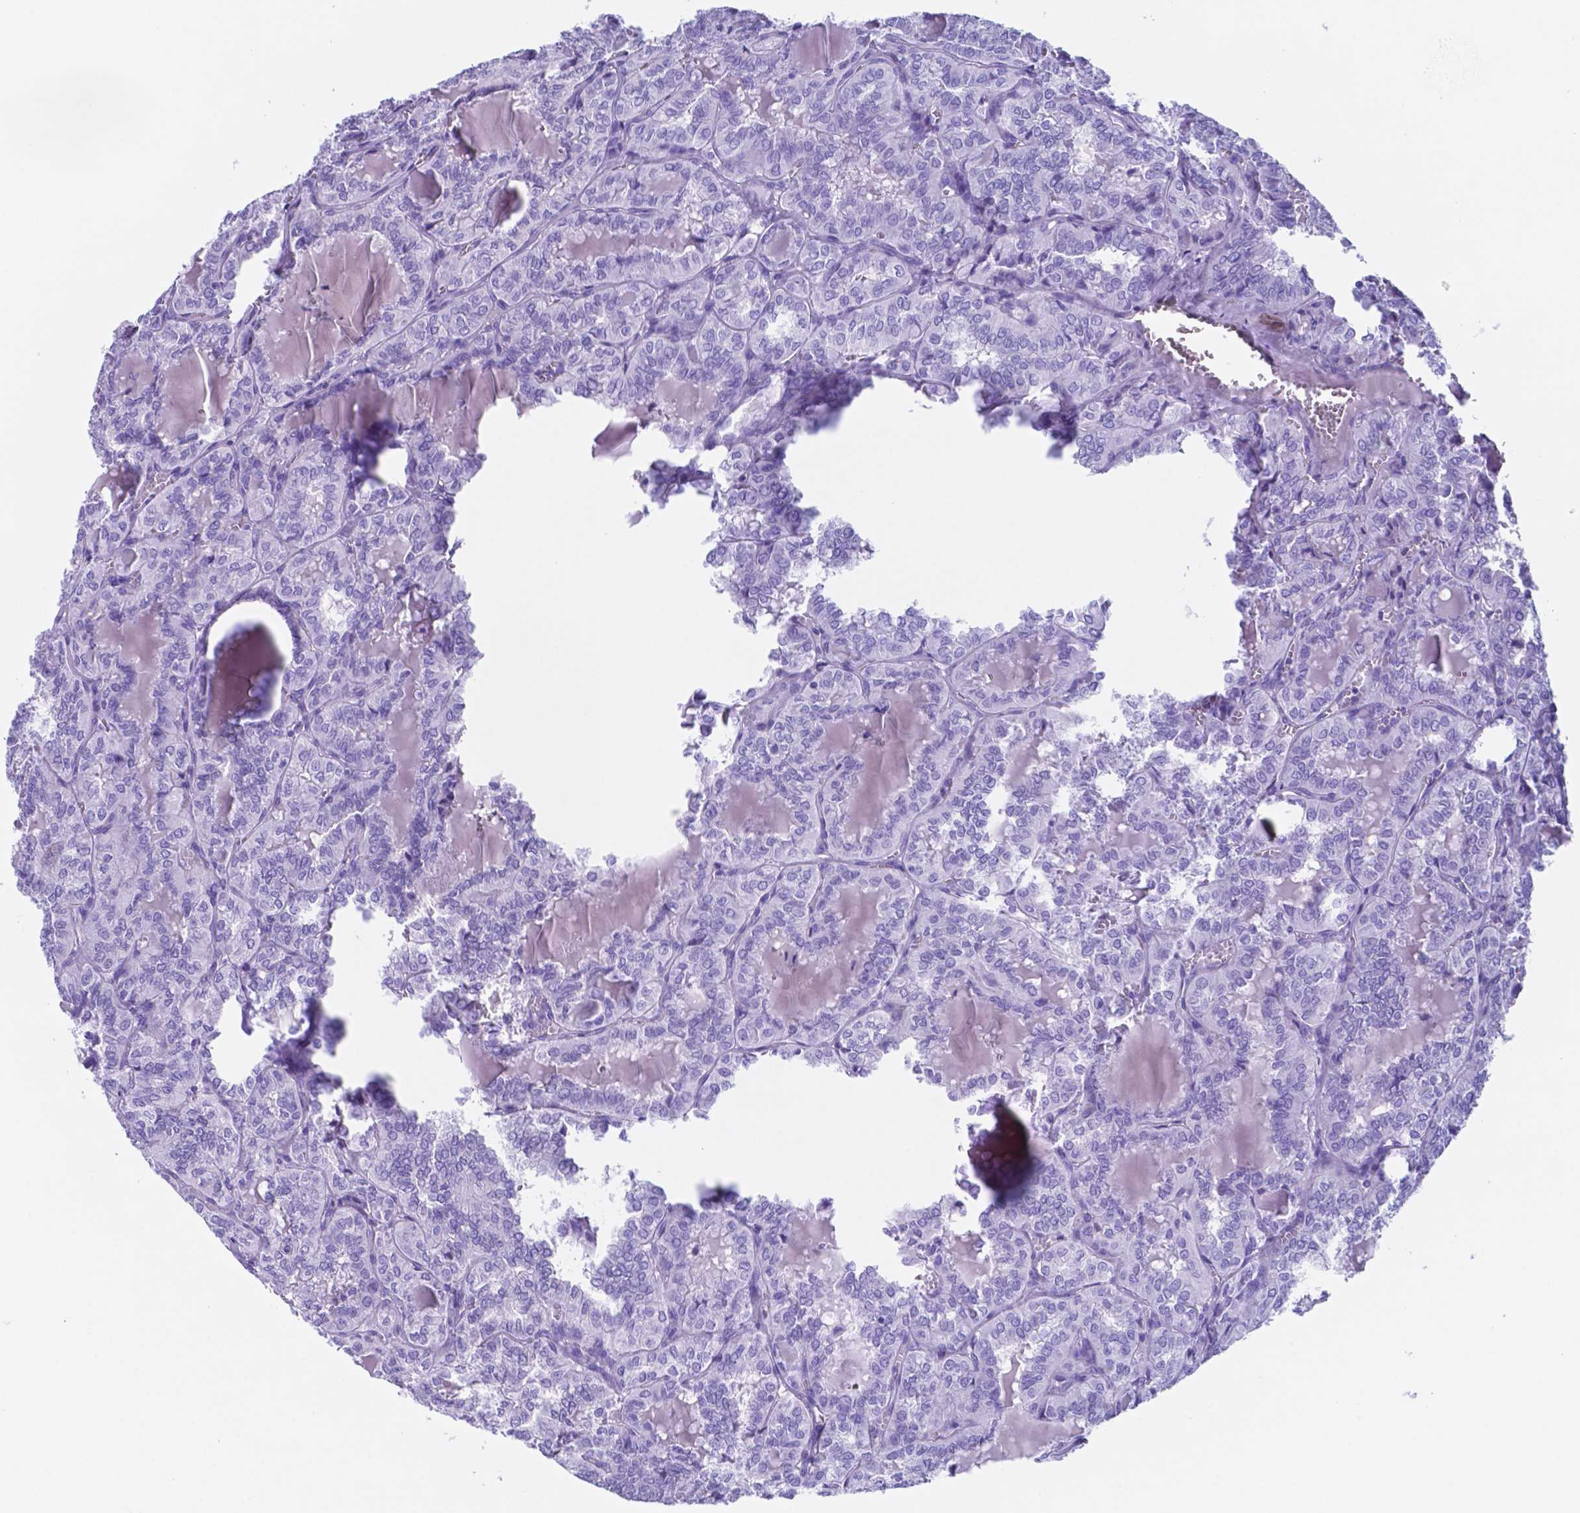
{"staining": {"intensity": "negative", "quantity": "none", "location": "none"}, "tissue": "thyroid cancer", "cell_type": "Tumor cells", "image_type": "cancer", "snomed": [{"axis": "morphology", "description": "Papillary adenocarcinoma, NOS"}, {"axis": "topography", "description": "Thyroid gland"}], "caption": "Thyroid cancer was stained to show a protein in brown. There is no significant expression in tumor cells. (DAB immunohistochemistry visualized using brightfield microscopy, high magnification).", "gene": "DNAAF8", "patient": {"sex": "female", "age": 41}}